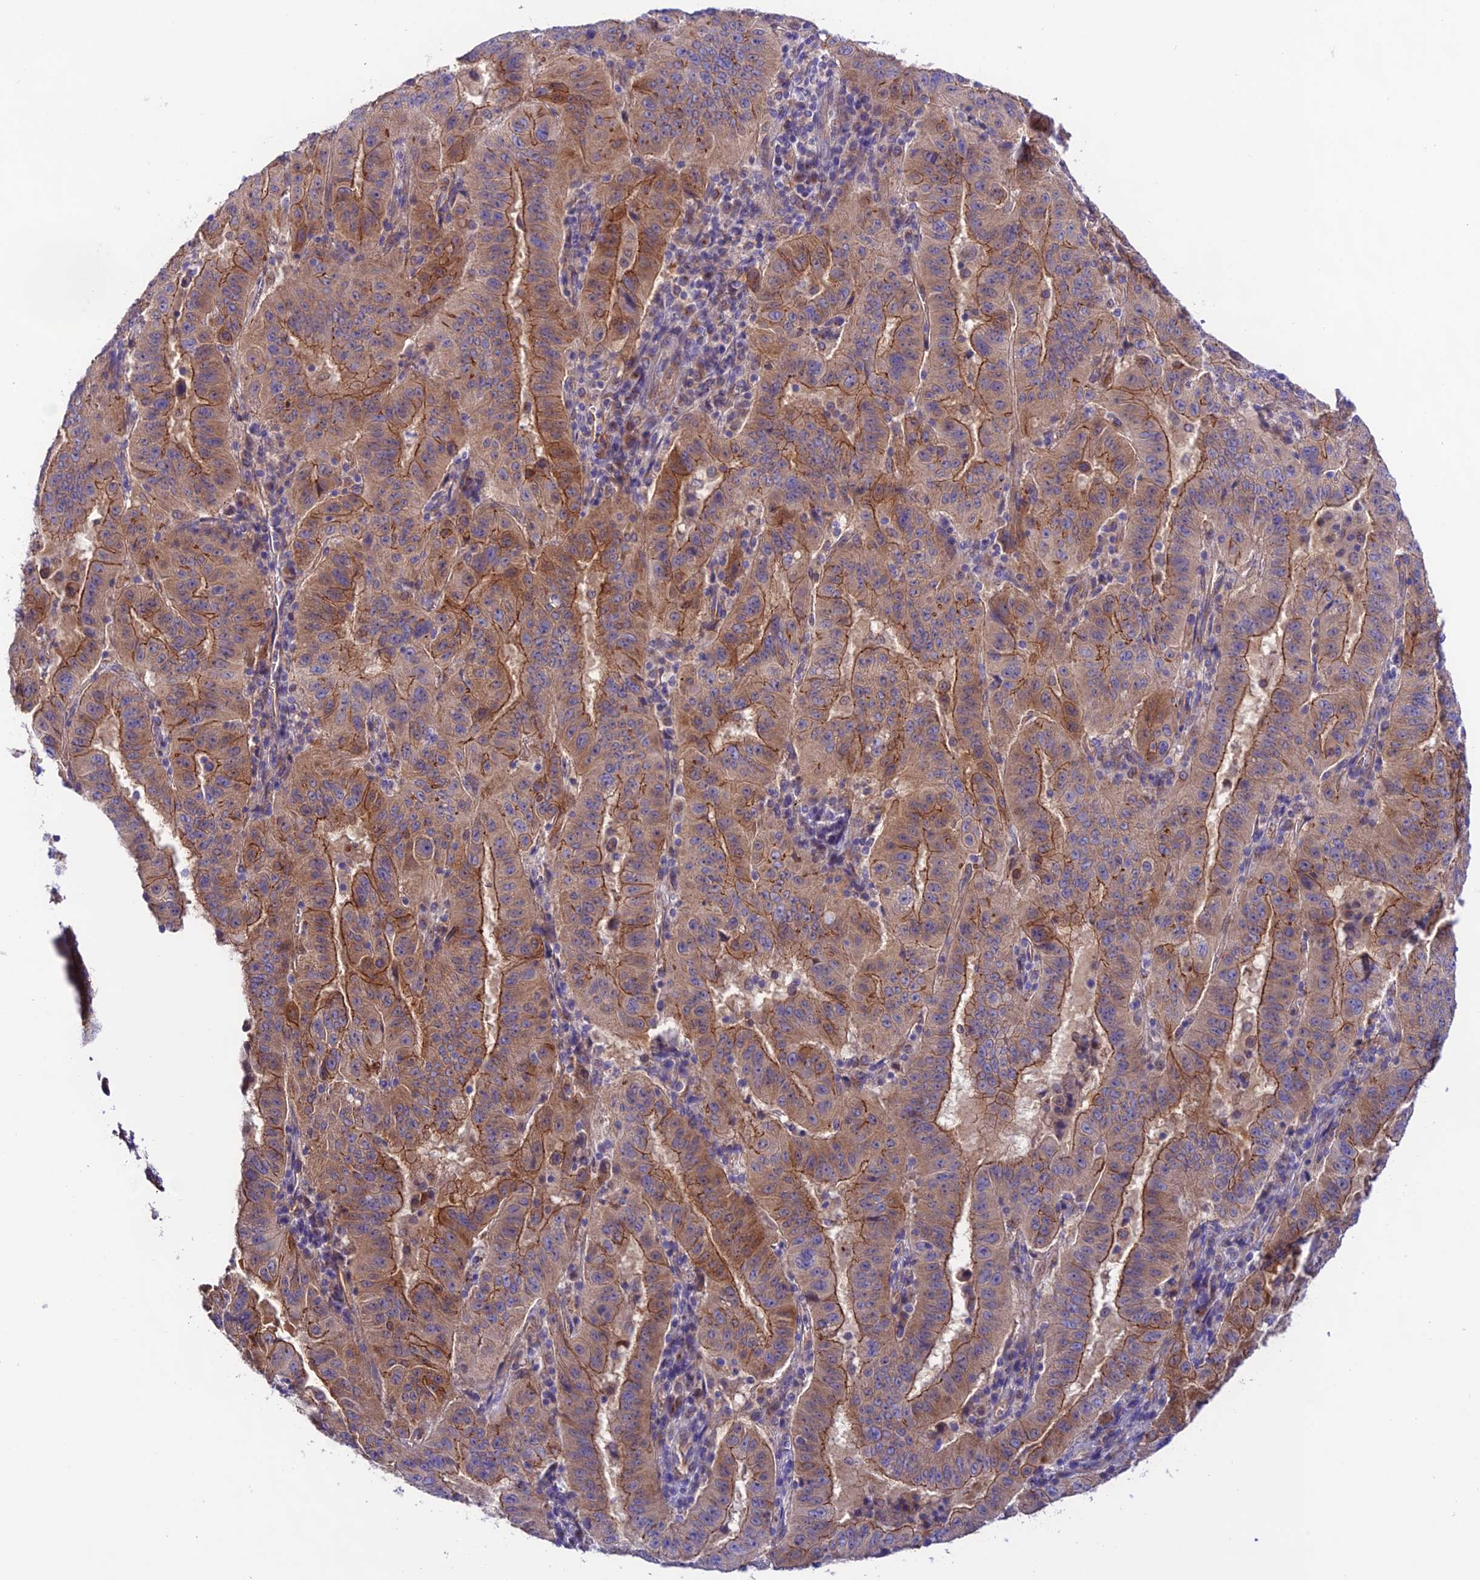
{"staining": {"intensity": "strong", "quantity": ">75%", "location": "cytoplasmic/membranous"}, "tissue": "pancreatic cancer", "cell_type": "Tumor cells", "image_type": "cancer", "snomed": [{"axis": "morphology", "description": "Adenocarcinoma, NOS"}, {"axis": "topography", "description": "Pancreas"}], "caption": "IHC (DAB) staining of adenocarcinoma (pancreatic) reveals strong cytoplasmic/membranous protein expression in about >75% of tumor cells.", "gene": "LACTB2", "patient": {"sex": "male", "age": 63}}